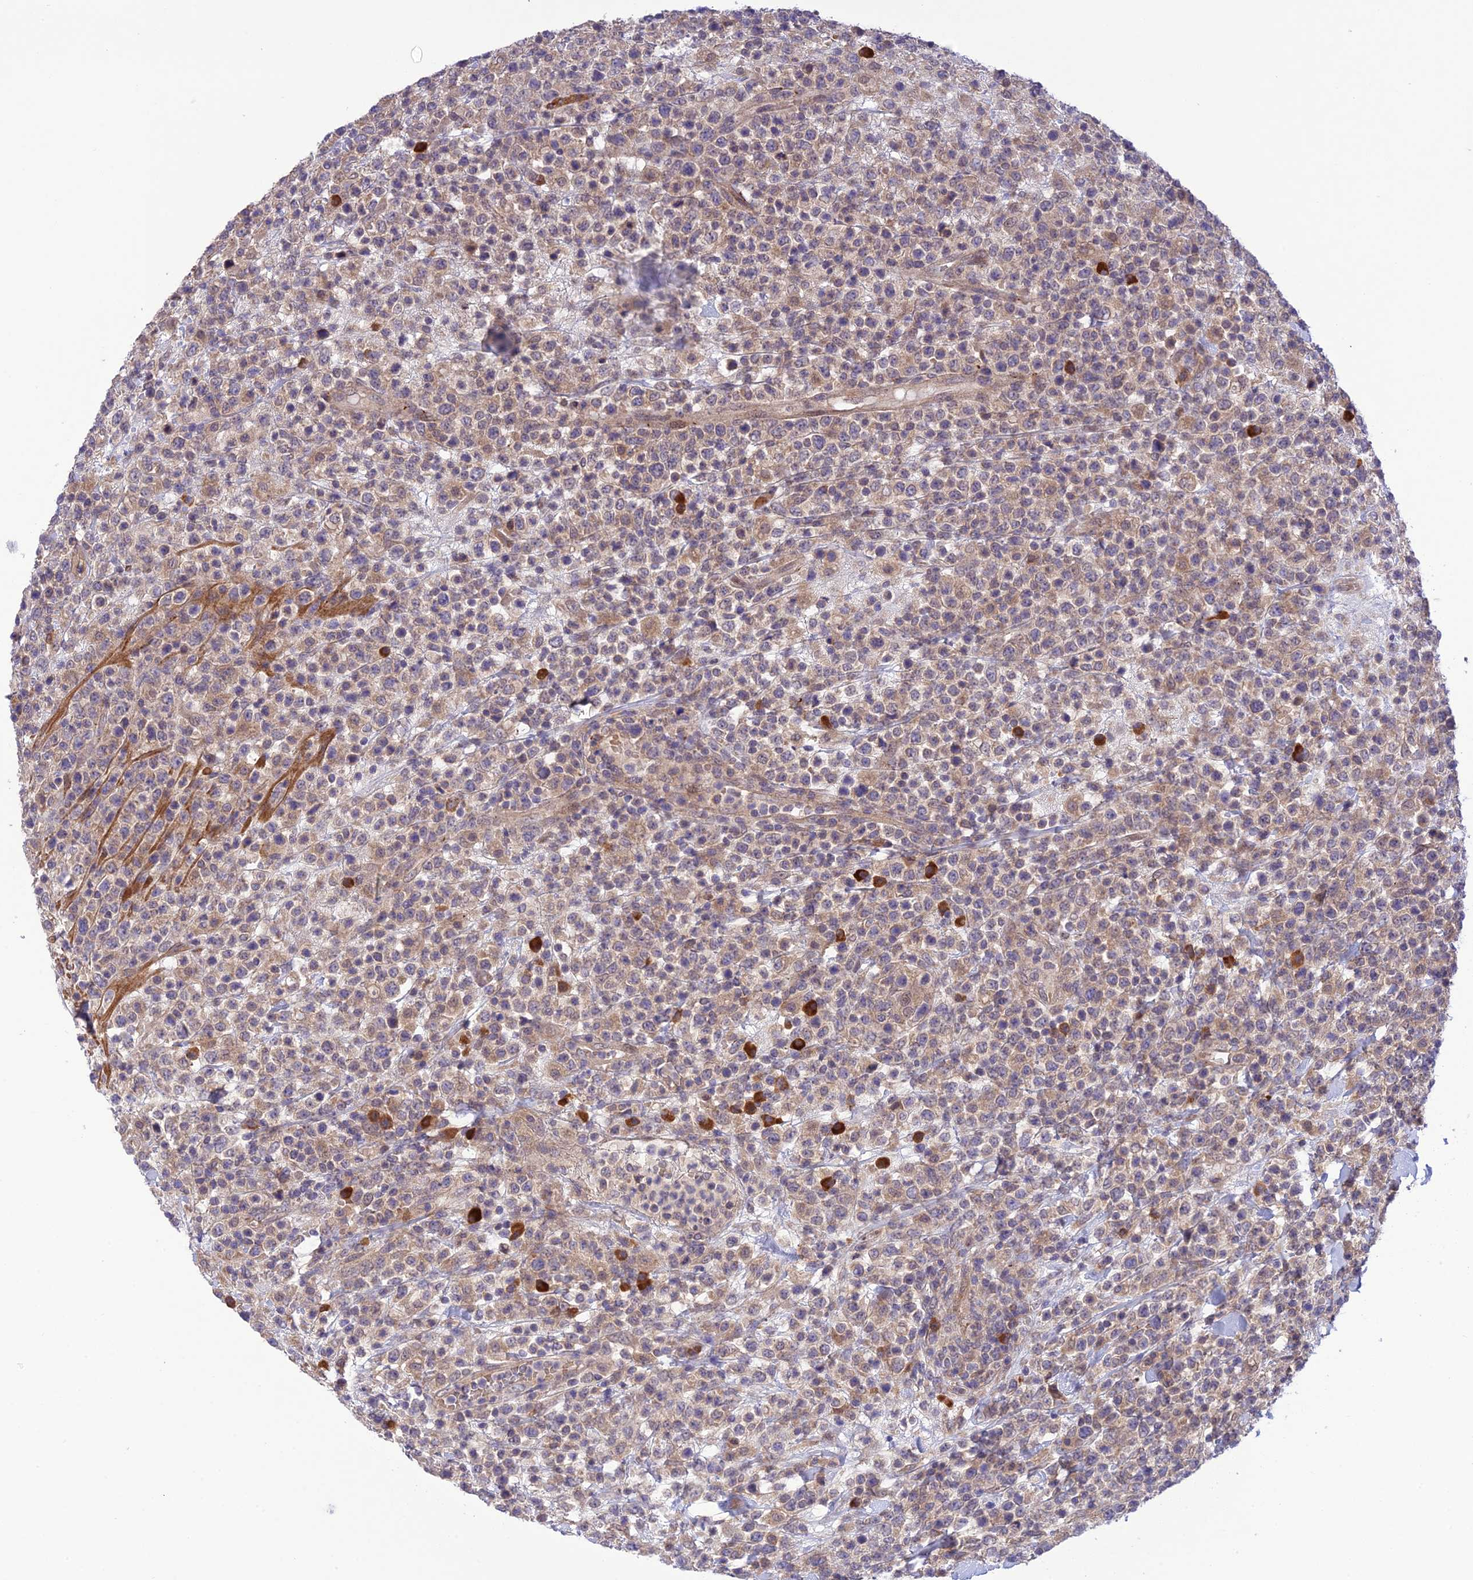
{"staining": {"intensity": "weak", "quantity": "<25%", "location": "cytoplasmic/membranous"}, "tissue": "lymphoma", "cell_type": "Tumor cells", "image_type": "cancer", "snomed": [{"axis": "morphology", "description": "Malignant lymphoma, non-Hodgkin's type, High grade"}, {"axis": "topography", "description": "Colon"}], "caption": "Tumor cells are negative for brown protein staining in malignant lymphoma, non-Hodgkin's type (high-grade).", "gene": "UROS", "patient": {"sex": "female", "age": 53}}